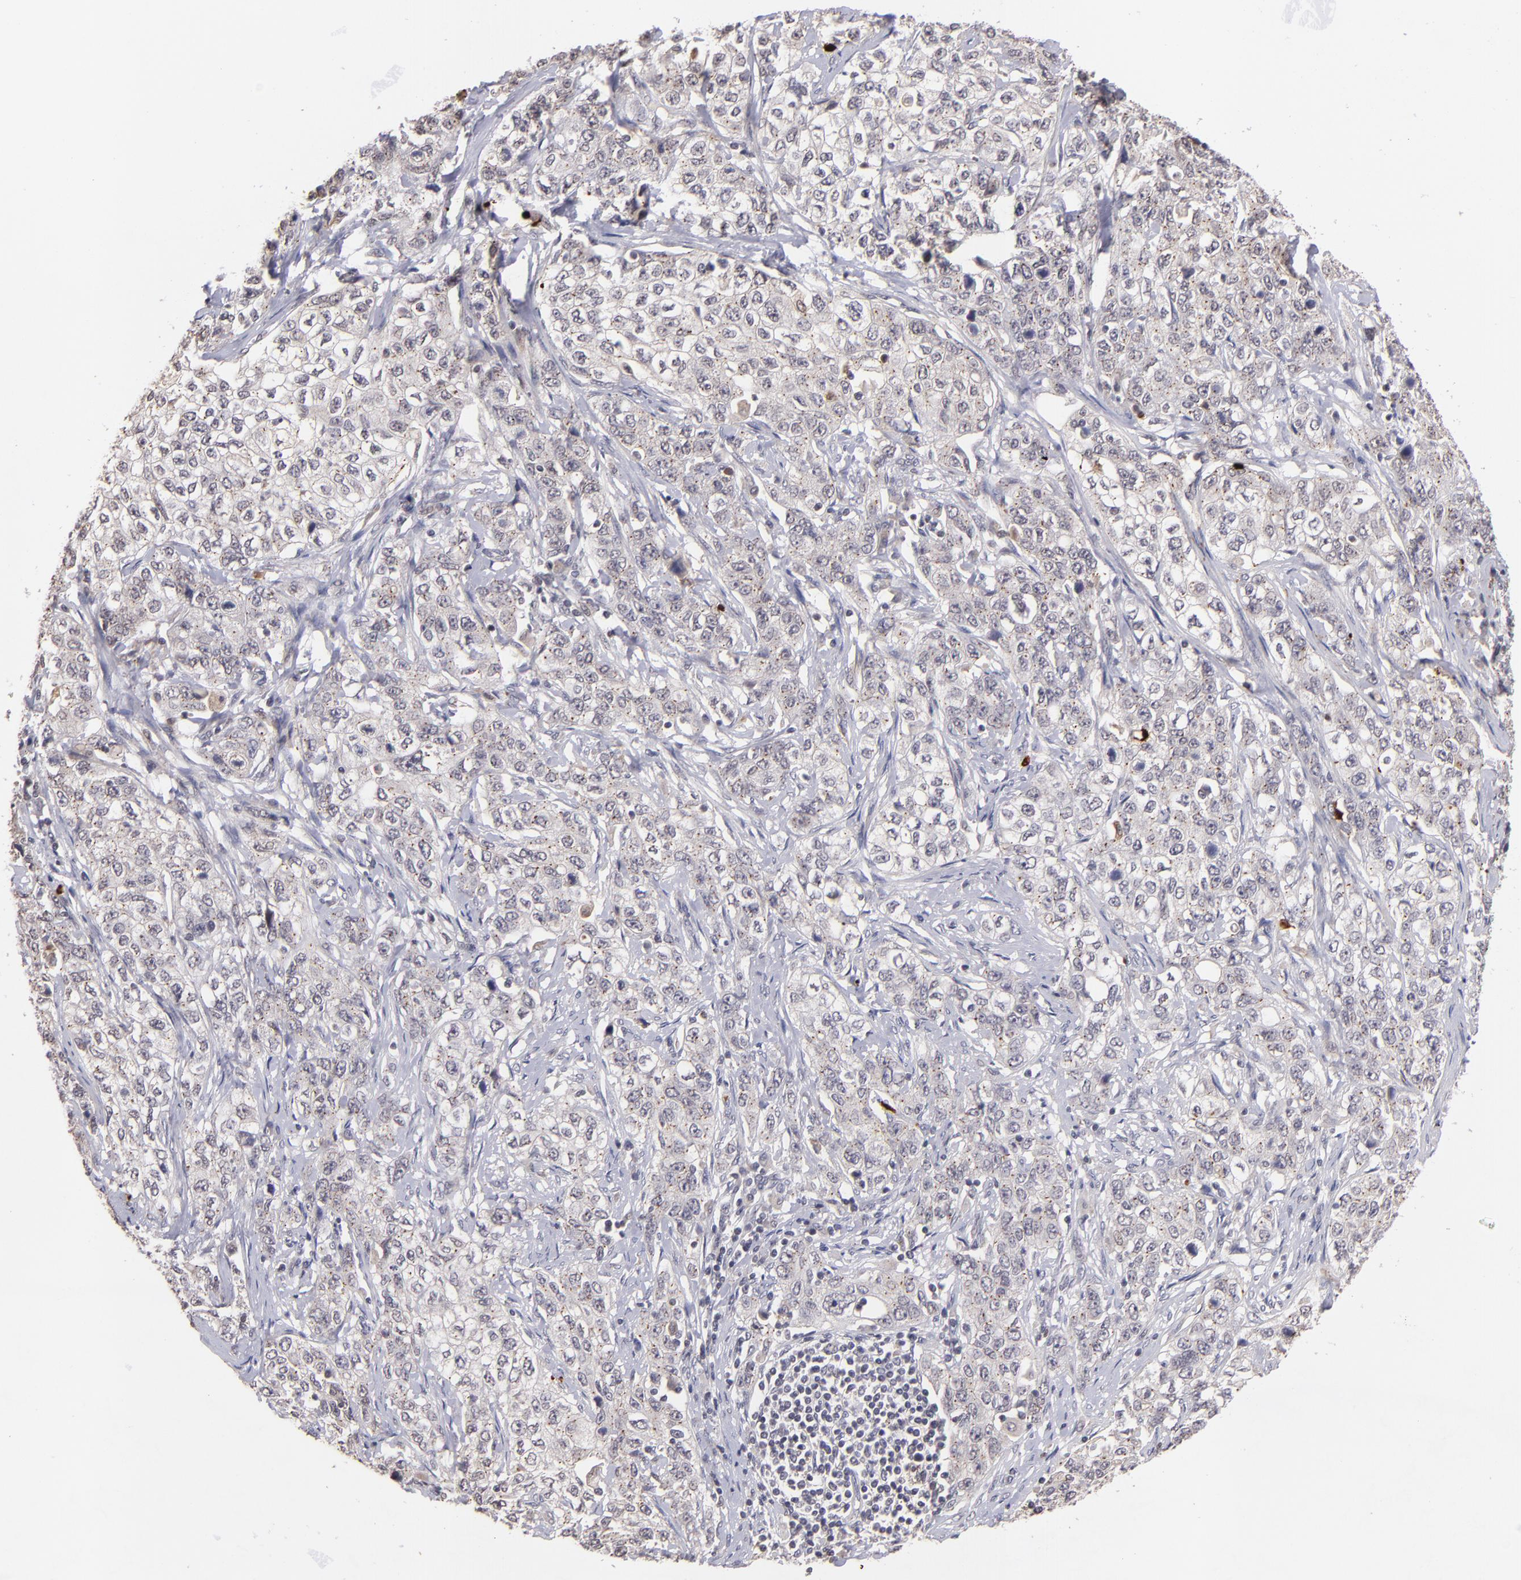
{"staining": {"intensity": "negative", "quantity": "none", "location": "none"}, "tissue": "stomach cancer", "cell_type": "Tumor cells", "image_type": "cancer", "snomed": [{"axis": "morphology", "description": "Adenocarcinoma, NOS"}, {"axis": "topography", "description": "Stomach"}], "caption": "An image of human adenocarcinoma (stomach) is negative for staining in tumor cells.", "gene": "RXRG", "patient": {"sex": "male", "age": 48}}